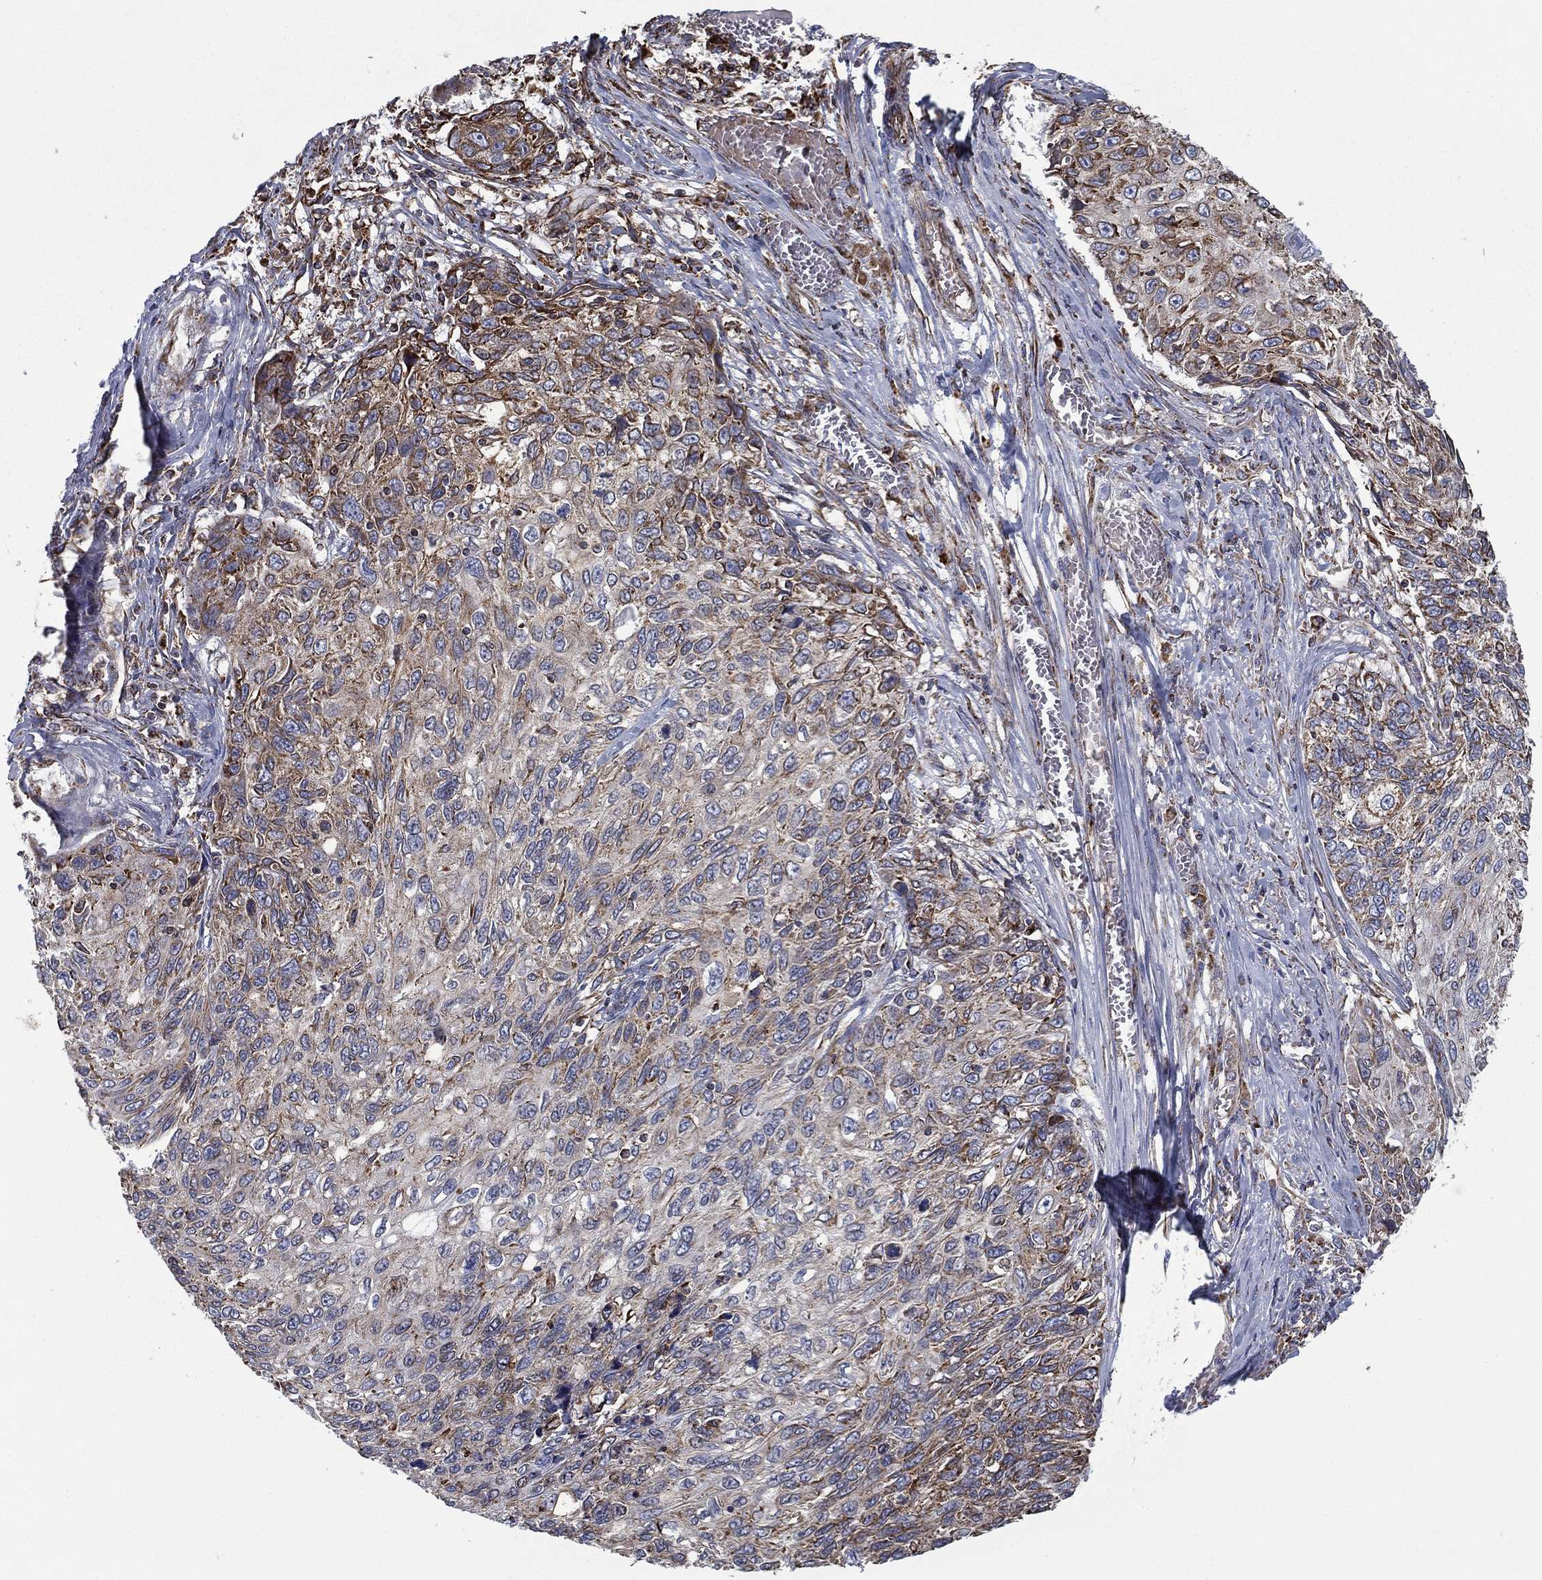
{"staining": {"intensity": "moderate", "quantity": "<25%", "location": "cytoplasmic/membranous"}, "tissue": "skin cancer", "cell_type": "Tumor cells", "image_type": "cancer", "snomed": [{"axis": "morphology", "description": "Squamous cell carcinoma, NOS"}, {"axis": "topography", "description": "Skin"}], "caption": "Immunohistochemical staining of skin cancer shows low levels of moderate cytoplasmic/membranous positivity in approximately <25% of tumor cells.", "gene": "MT-CYB", "patient": {"sex": "male", "age": 92}}